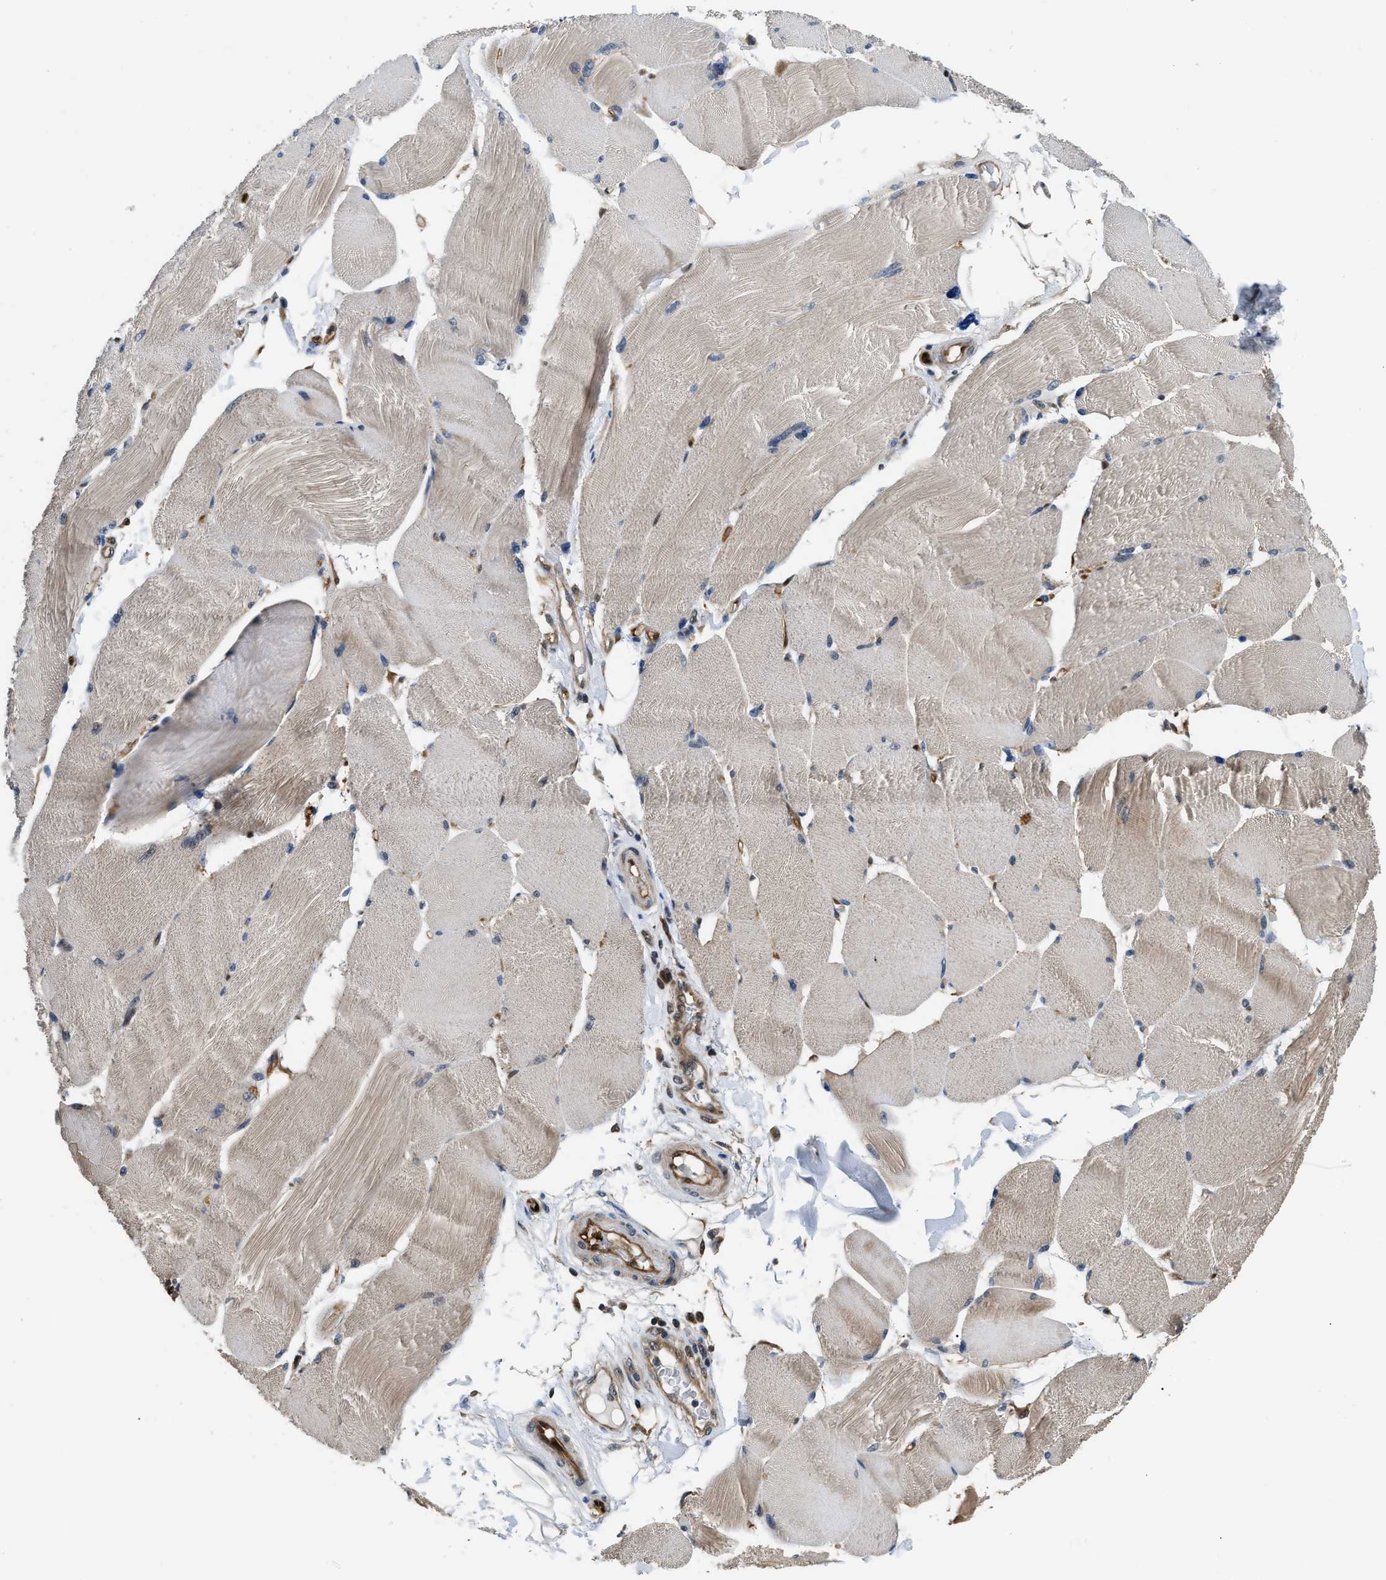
{"staining": {"intensity": "weak", "quantity": ">75%", "location": "cytoplasmic/membranous"}, "tissue": "skeletal muscle", "cell_type": "Myocytes", "image_type": "normal", "snomed": [{"axis": "morphology", "description": "Normal tissue, NOS"}, {"axis": "topography", "description": "Skin"}, {"axis": "topography", "description": "Skeletal muscle"}], "caption": "Immunohistochemistry (IHC) photomicrograph of normal skeletal muscle stained for a protein (brown), which displays low levels of weak cytoplasmic/membranous staining in about >75% of myocytes.", "gene": "PPA1", "patient": {"sex": "male", "age": 83}}